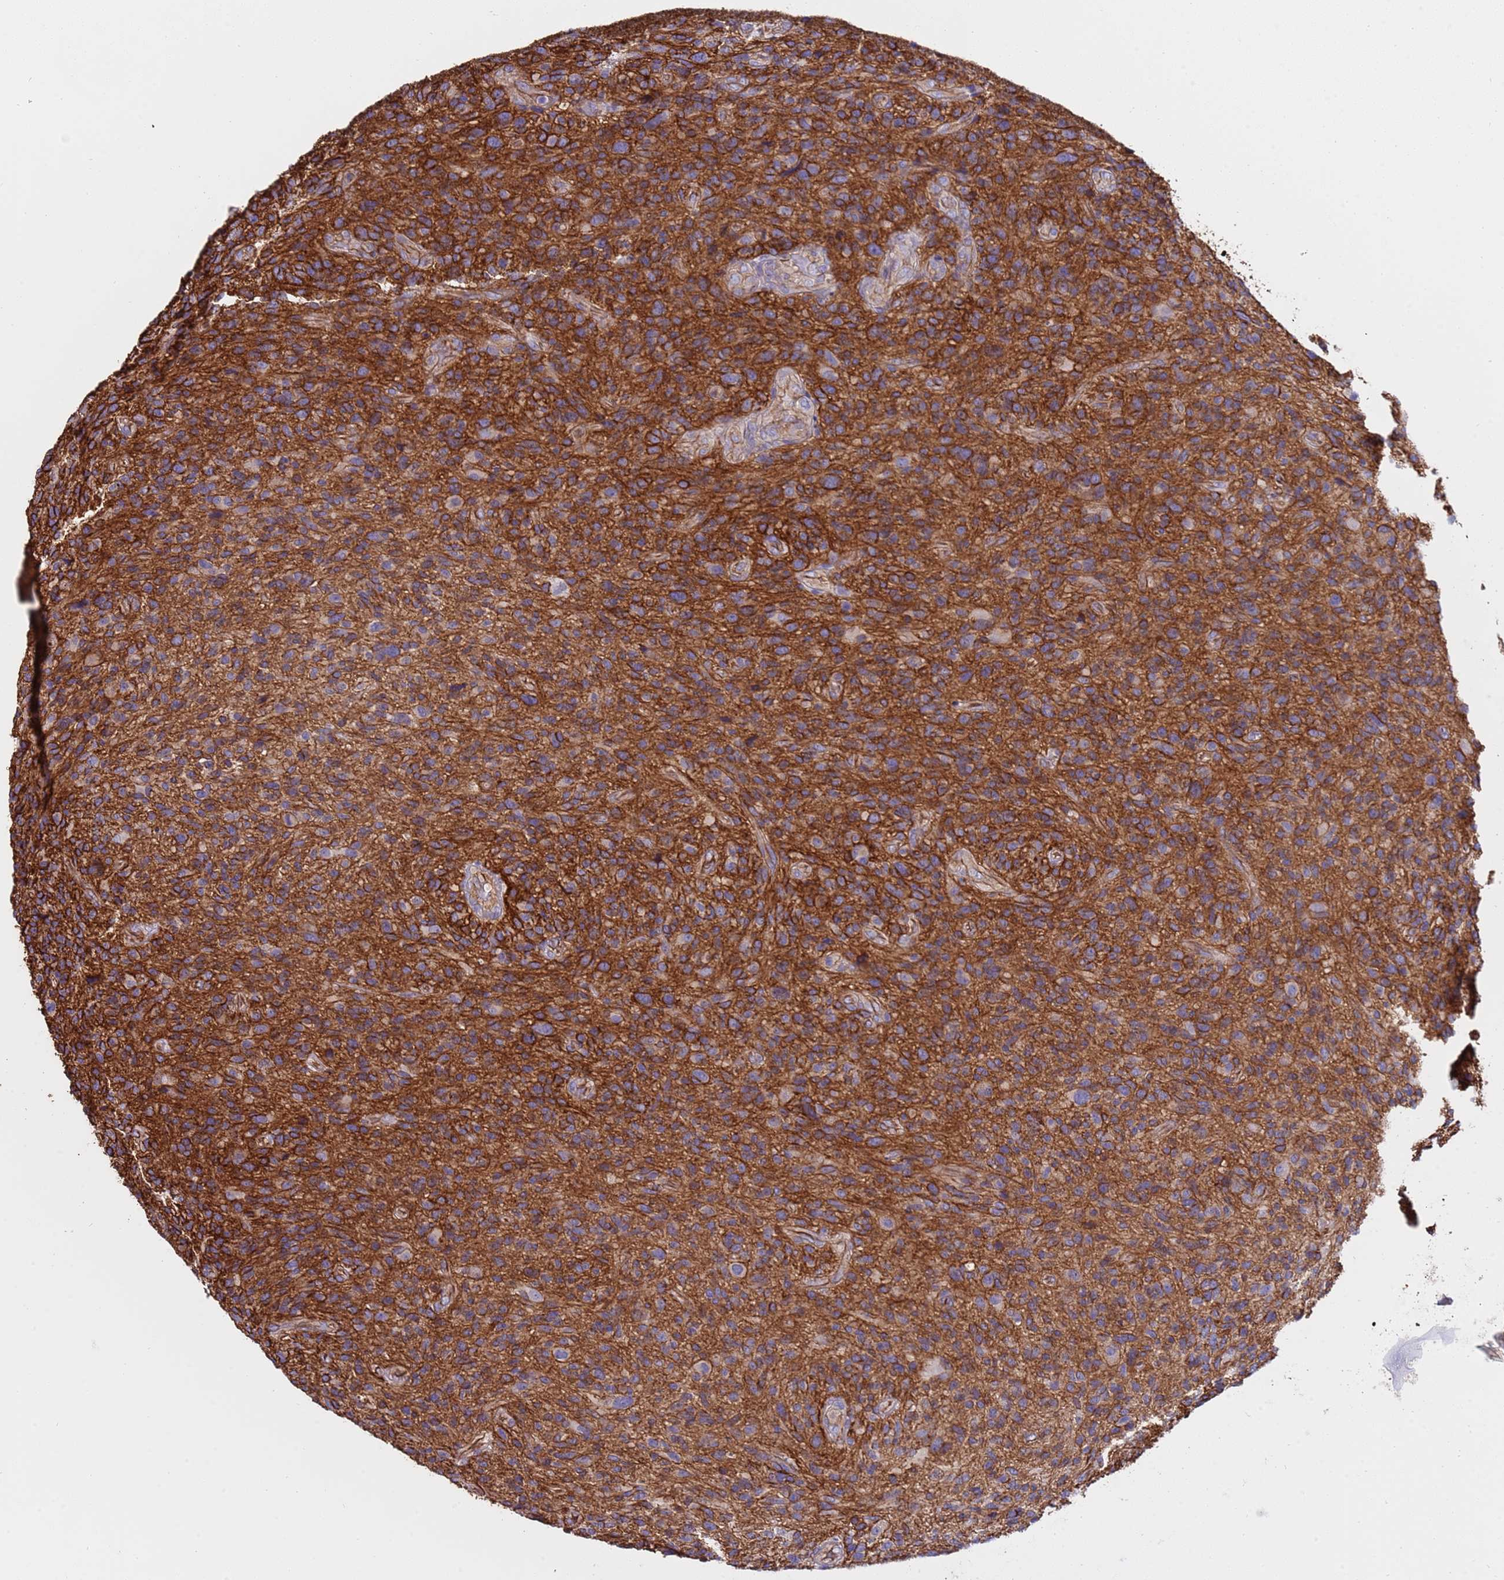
{"staining": {"intensity": "weak", "quantity": "25%-75%", "location": "cytoplasmic/membranous"}, "tissue": "glioma", "cell_type": "Tumor cells", "image_type": "cancer", "snomed": [{"axis": "morphology", "description": "Glioma, malignant, High grade"}, {"axis": "topography", "description": "Brain"}], "caption": "Immunohistochemical staining of glioma shows low levels of weak cytoplasmic/membranous positivity in approximately 25%-75% of tumor cells.", "gene": "ZNF248", "patient": {"sex": "male", "age": 47}}